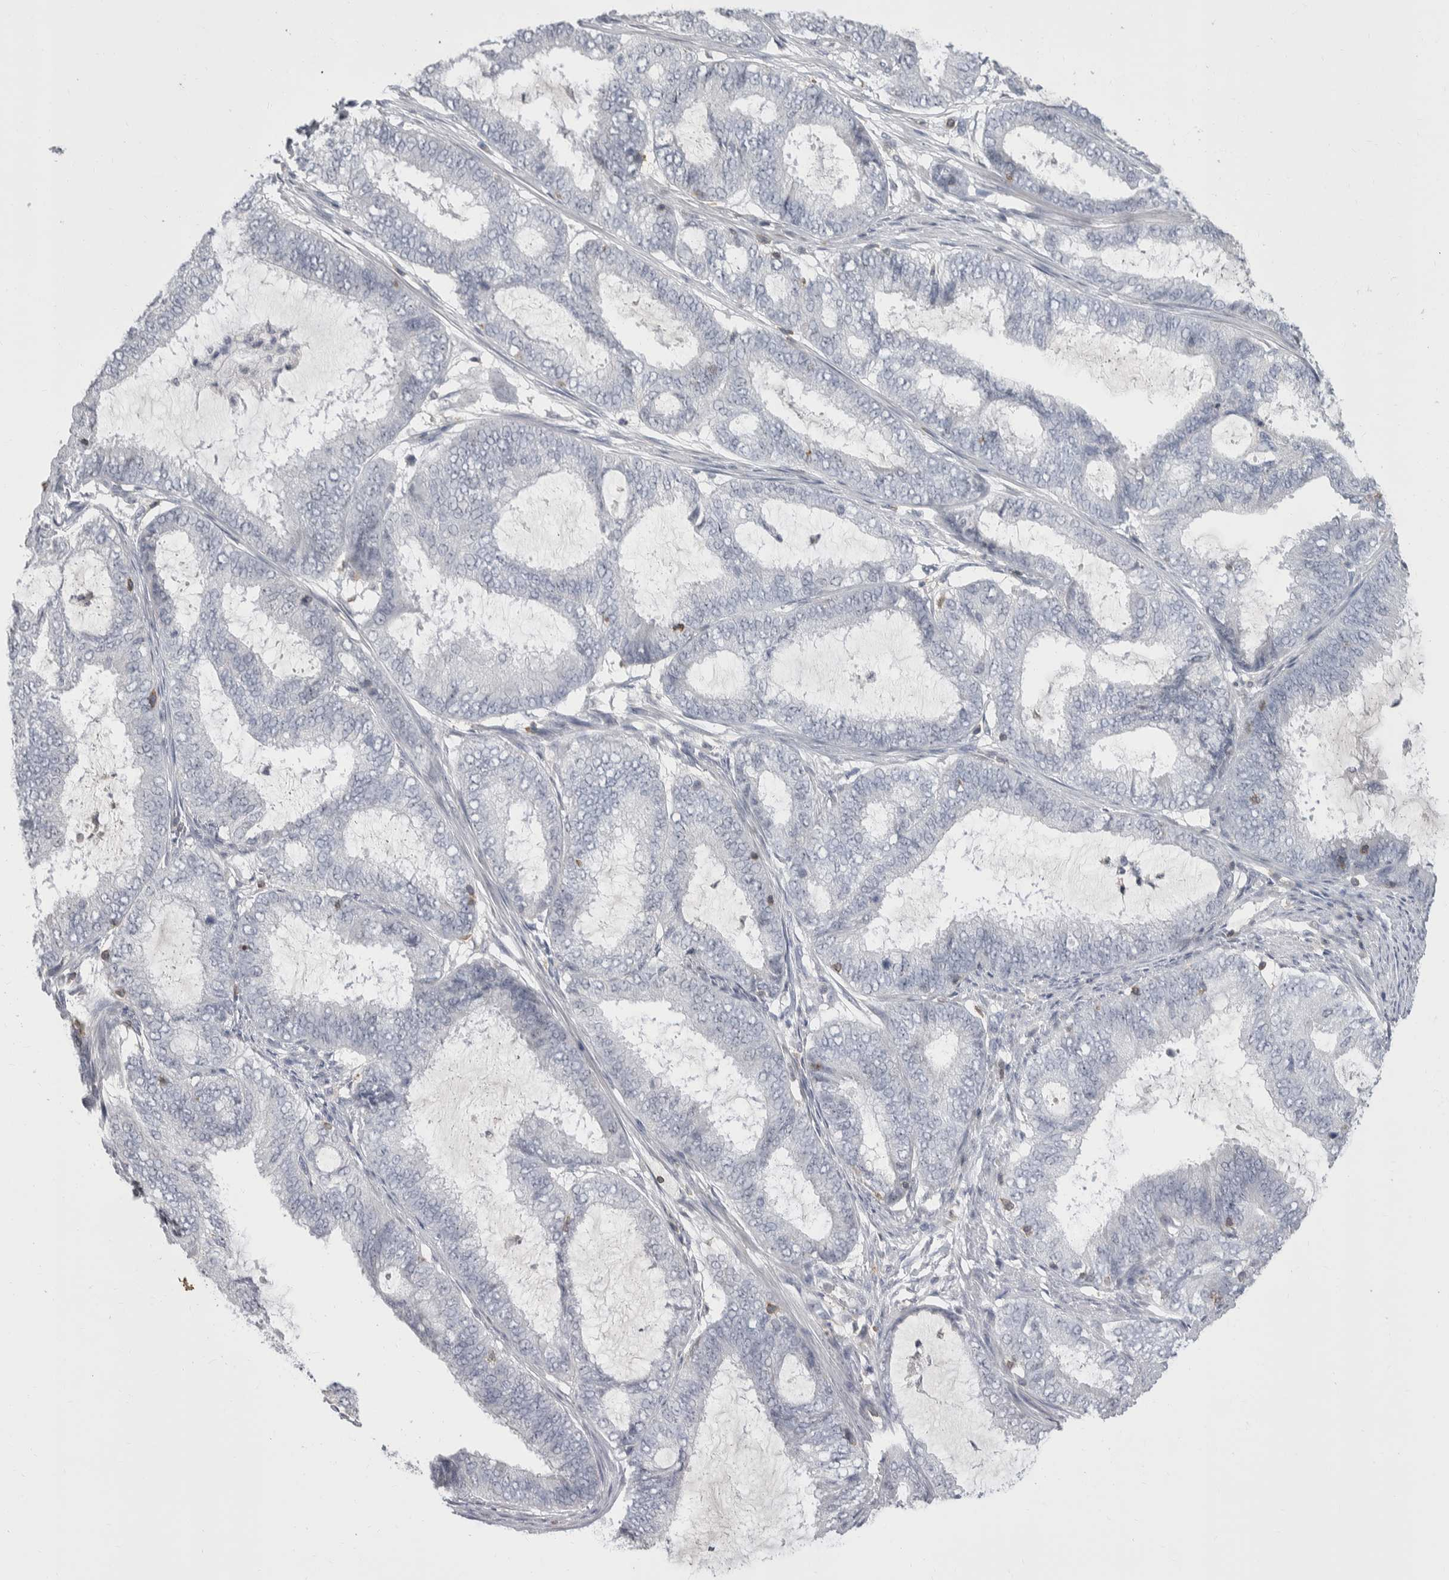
{"staining": {"intensity": "negative", "quantity": "none", "location": "none"}, "tissue": "endometrial cancer", "cell_type": "Tumor cells", "image_type": "cancer", "snomed": [{"axis": "morphology", "description": "Adenocarcinoma, NOS"}, {"axis": "topography", "description": "Endometrium"}], "caption": "Tumor cells are negative for protein expression in human endometrial cancer.", "gene": "CEP295NL", "patient": {"sex": "female", "age": 51}}